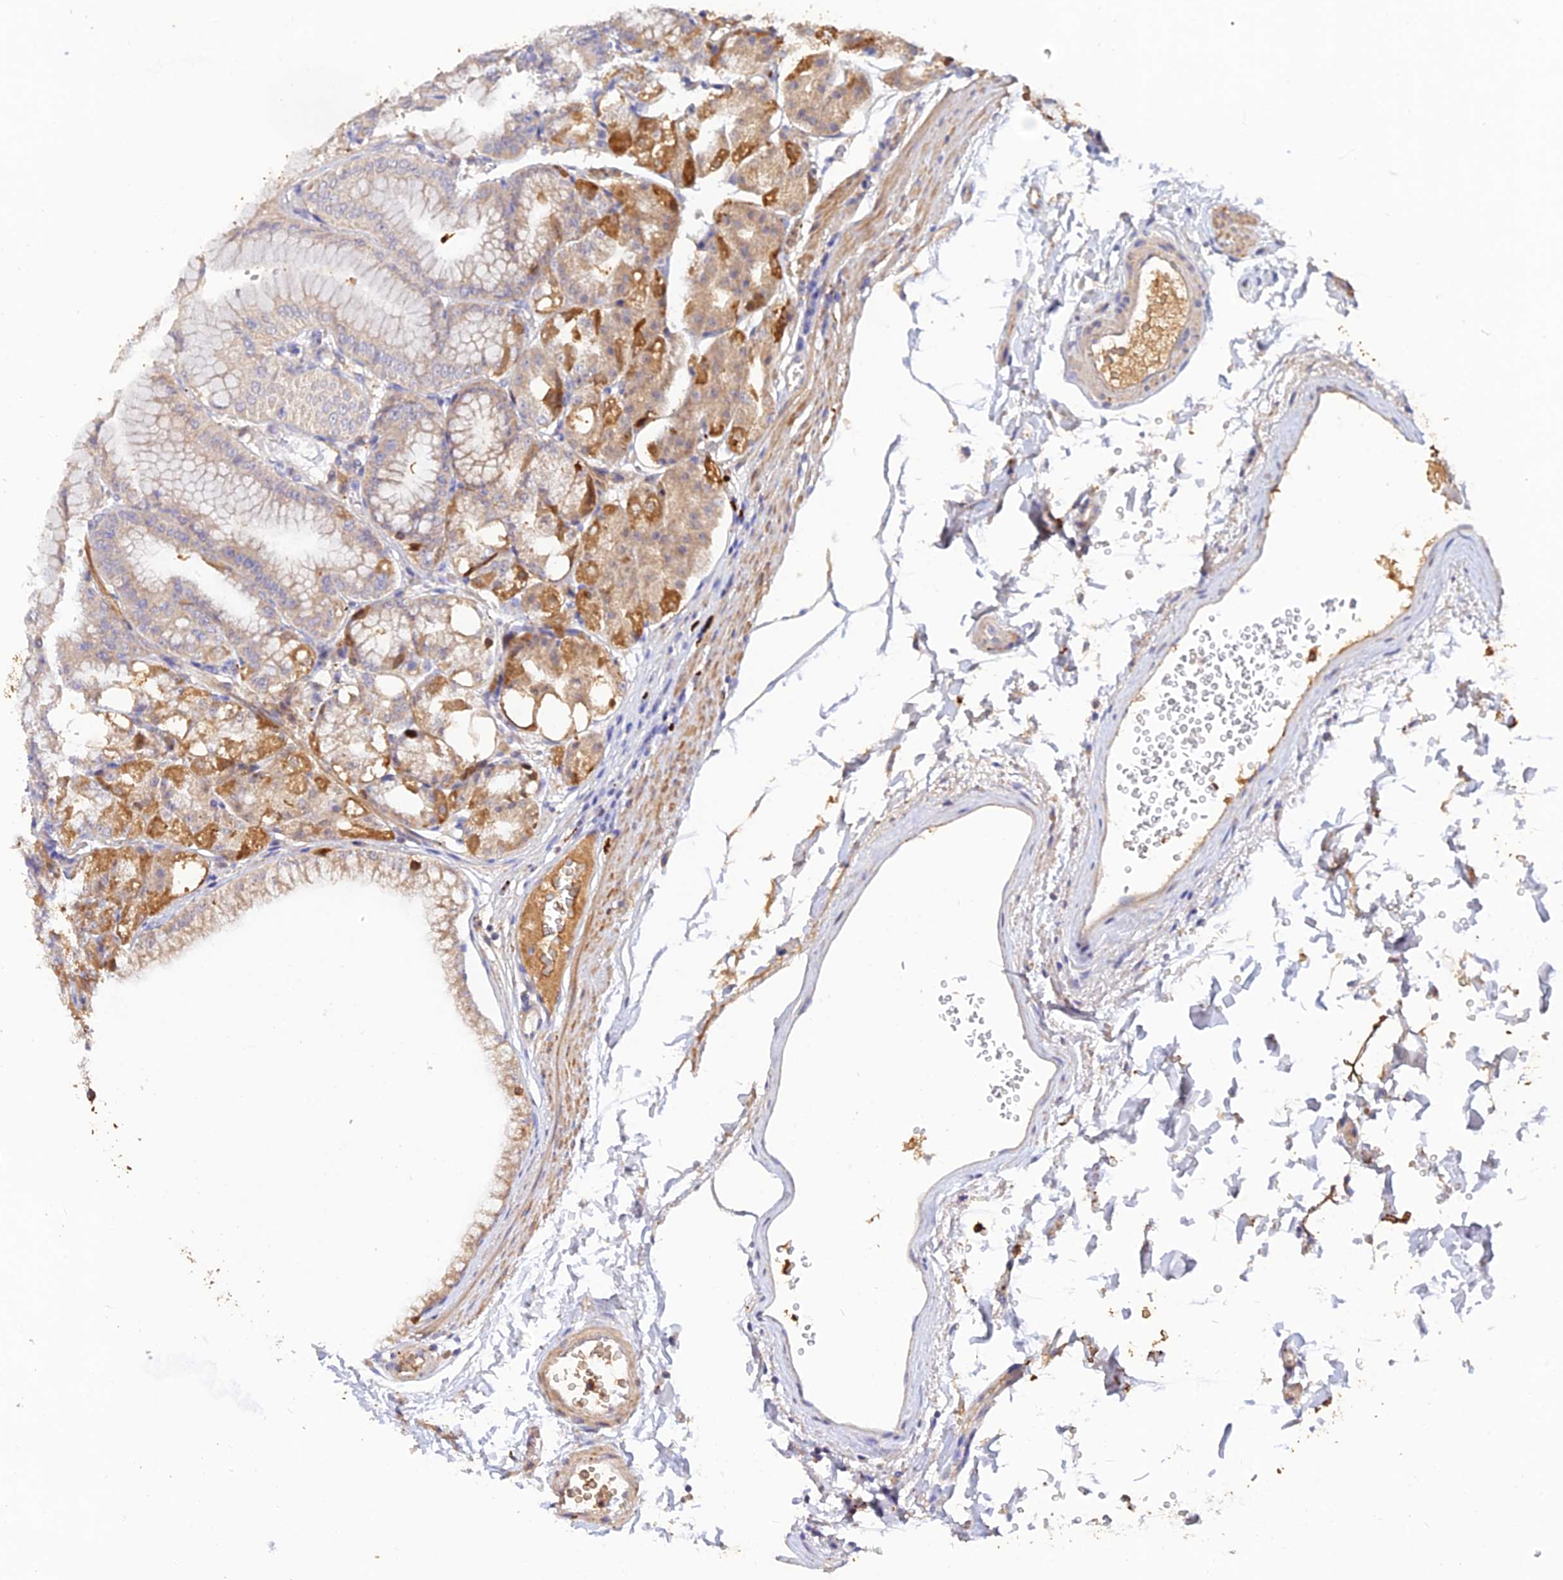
{"staining": {"intensity": "moderate", "quantity": "<25%", "location": "cytoplasmic/membranous"}, "tissue": "stomach", "cell_type": "Glandular cells", "image_type": "normal", "snomed": [{"axis": "morphology", "description": "Normal tissue, NOS"}, {"axis": "topography", "description": "Stomach, lower"}], "caption": "This is an image of IHC staining of unremarkable stomach, which shows moderate staining in the cytoplasmic/membranous of glandular cells.", "gene": "ACSM5", "patient": {"sex": "male", "age": 71}}